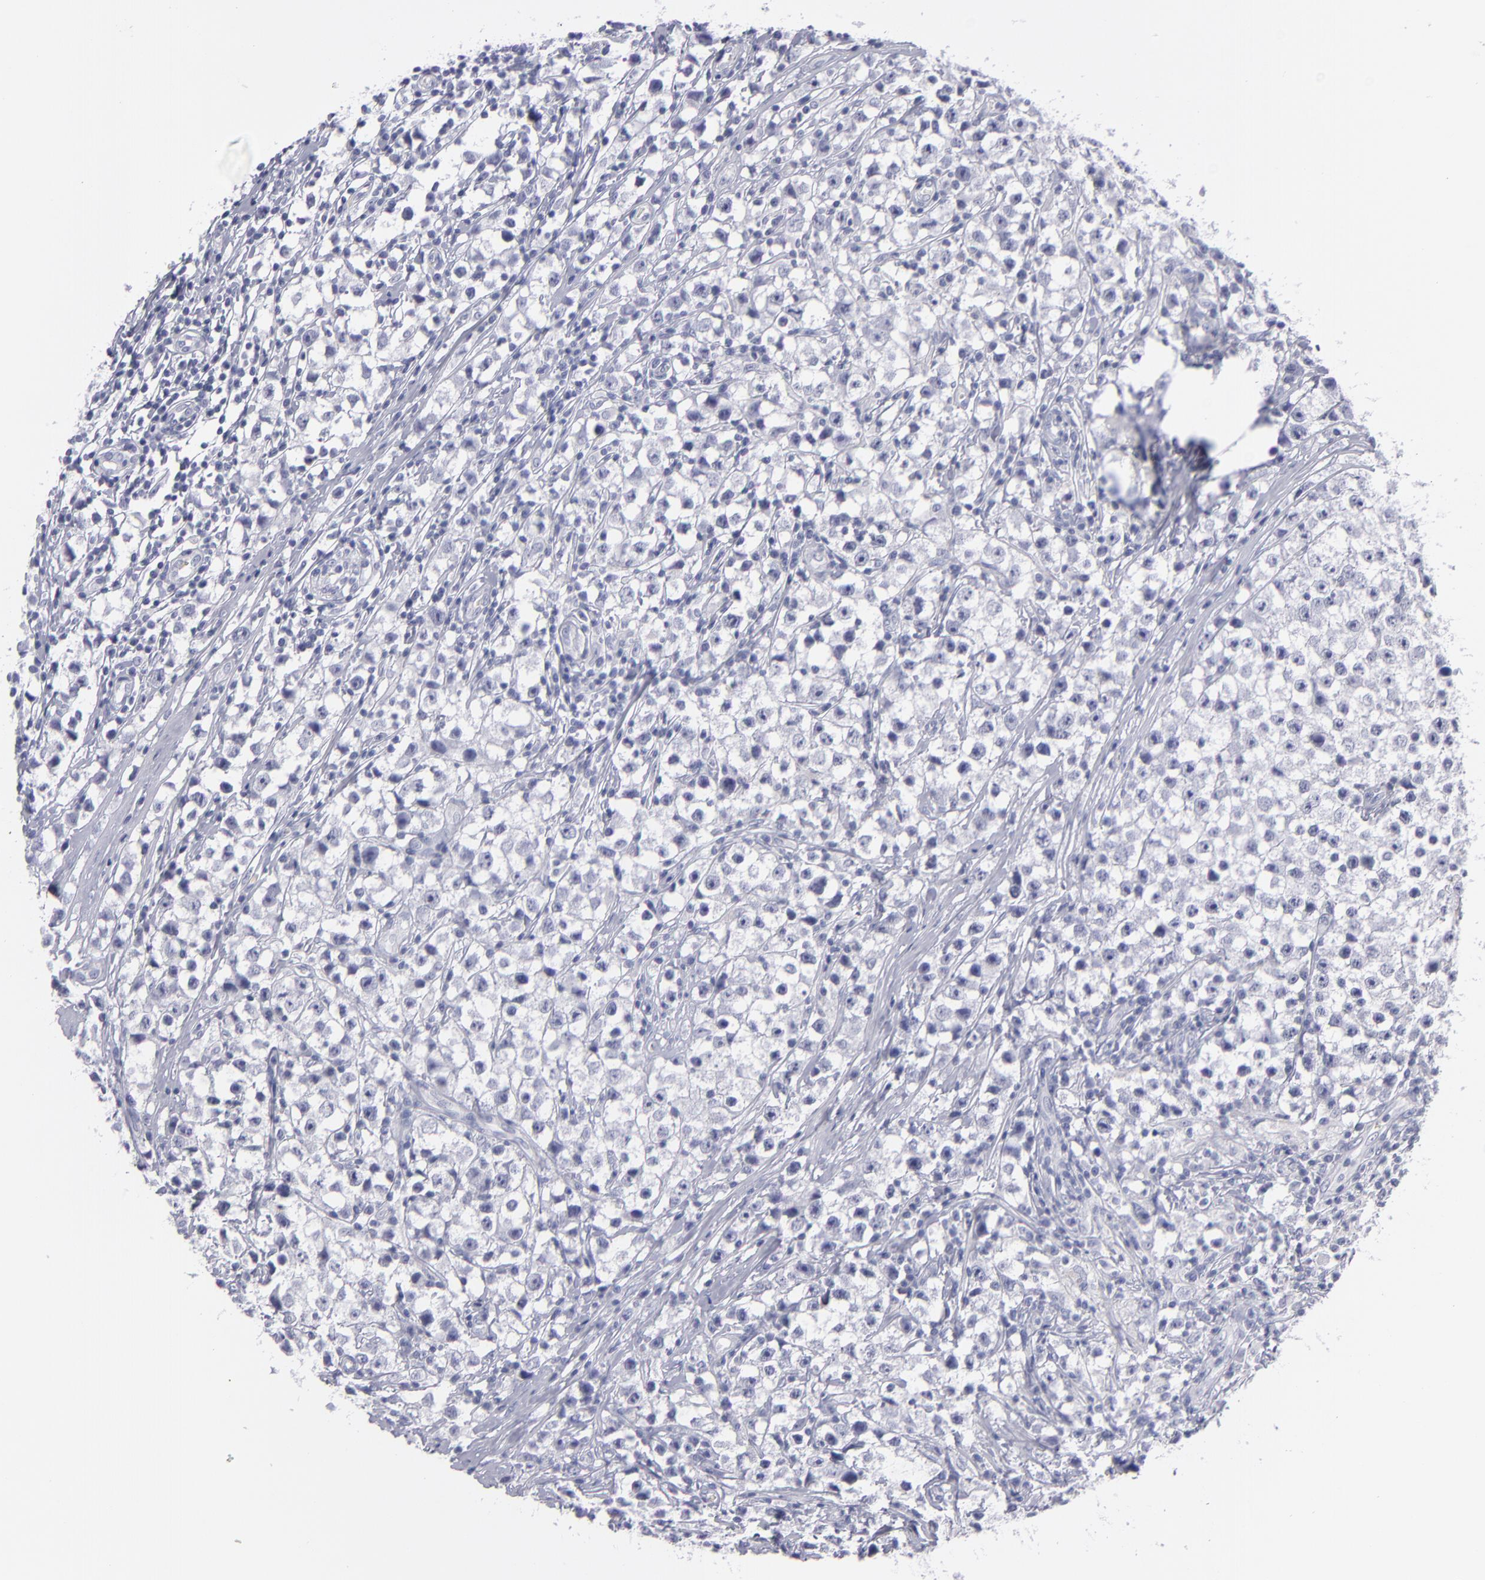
{"staining": {"intensity": "negative", "quantity": "none", "location": "none"}, "tissue": "testis cancer", "cell_type": "Tumor cells", "image_type": "cancer", "snomed": [{"axis": "morphology", "description": "Seminoma, NOS"}, {"axis": "topography", "description": "Testis"}], "caption": "The histopathology image exhibits no significant expression in tumor cells of testis seminoma. (Brightfield microscopy of DAB (3,3'-diaminobenzidine) immunohistochemistry (IHC) at high magnification).", "gene": "ITGB4", "patient": {"sex": "male", "age": 35}}